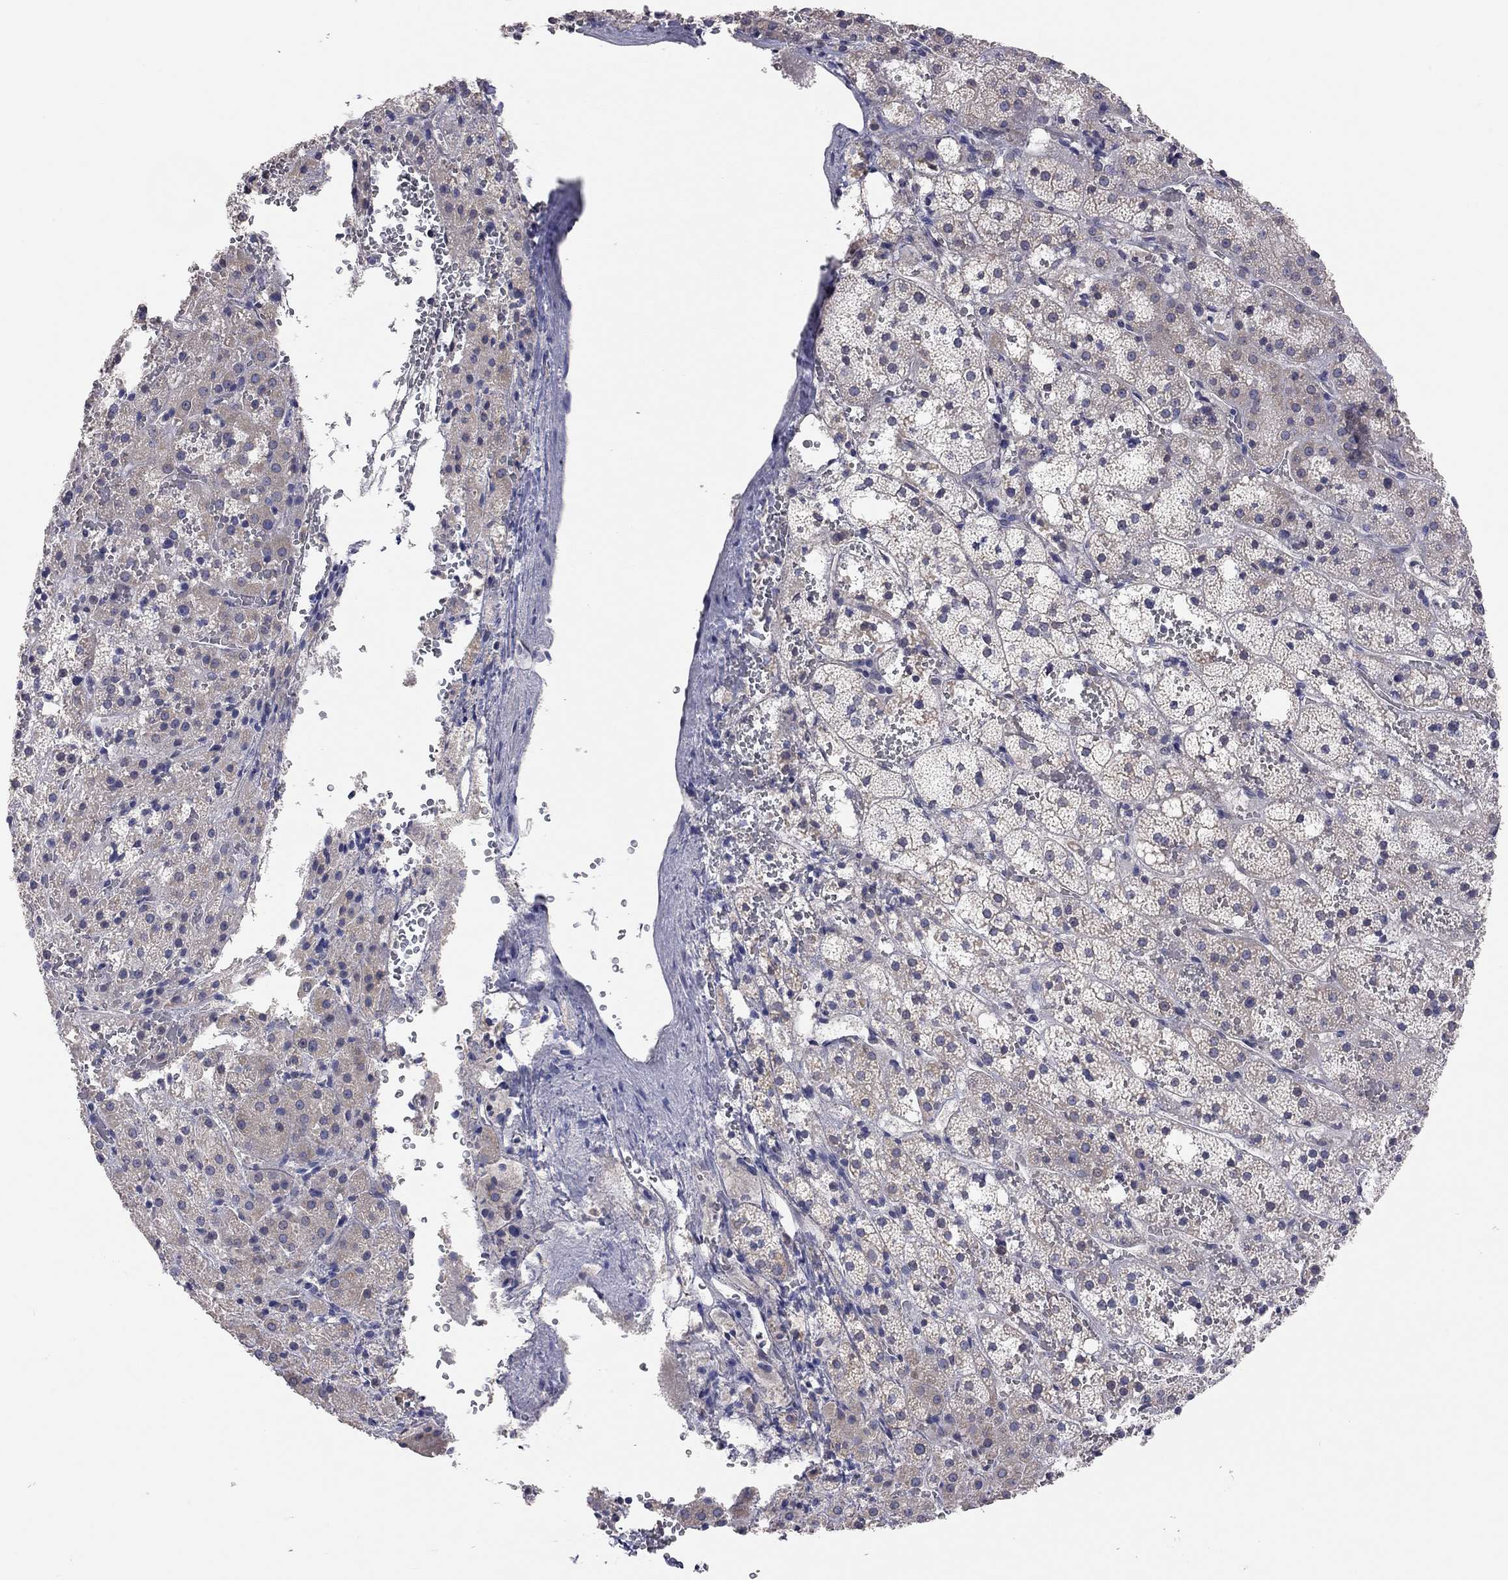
{"staining": {"intensity": "weak", "quantity": "<25%", "location": "cytoplasmic/membranous"}, "tissue": "adrenal gland", "cell_type": "Glandular cells", "image_type": "normal", "snomed": [{"axis": "morphology", "description": "Normal tissue, NOS"}, {"axis": "topography", "description": "Adrenal gland"}], "caption": "Glandular cells show no significant positivity in normal adrenal gland. (Stains: DAB (3,3'-diaminobenzidine) IHC with hematoxylin counter stain, Microscopy: brightfield microscopy at high magnification).", "gene": "KCNB1", "patient": {"sex": "male", "age": 53}}